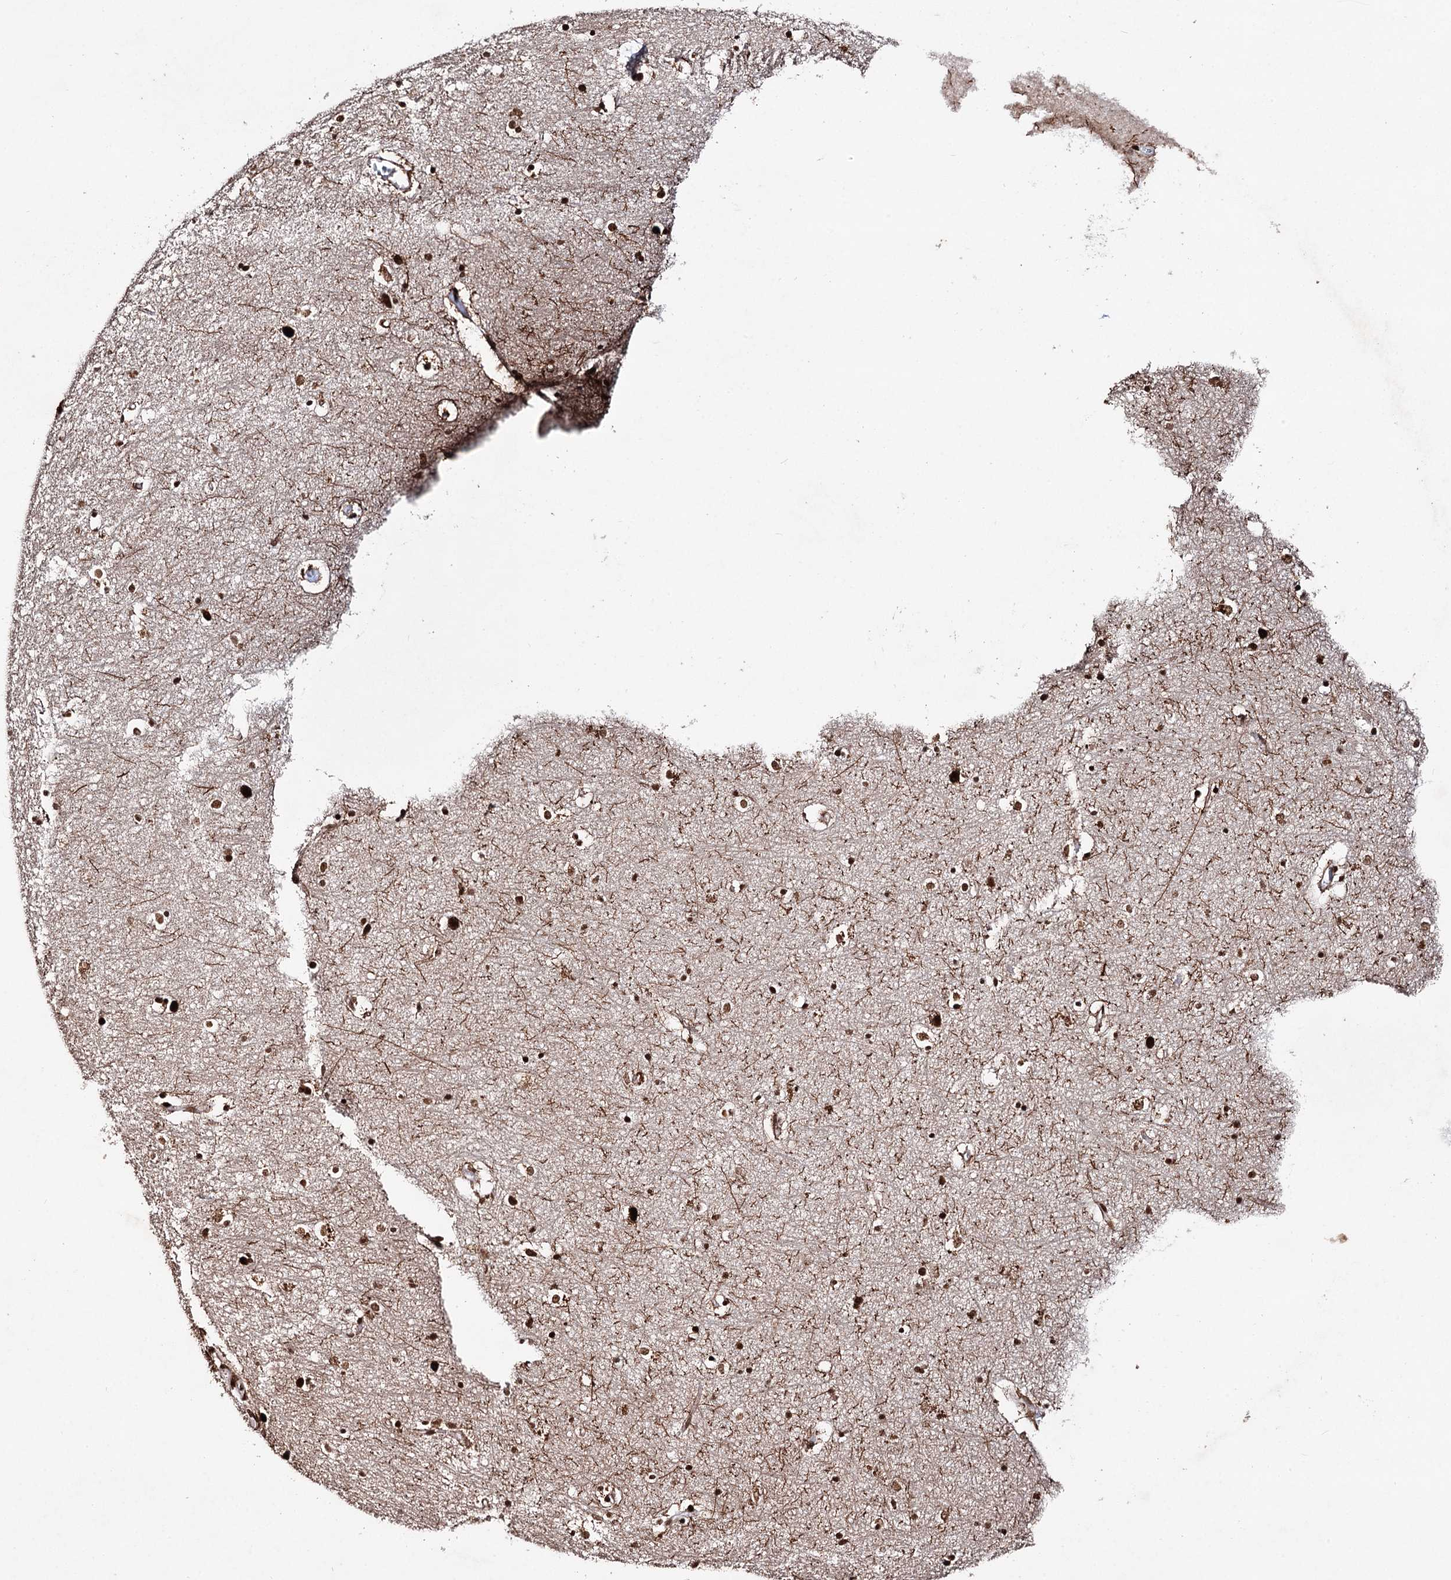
{"staining": {"intensity": "strong", "quantity": ">75%", "location": "nuclear"}, "tissue": "hippocampus", "cell_type": "Glial cells", "image_type": "normal", "snomed": [{"axis": "morphology", "description": "Normal tissue, NOS"}, {"axis": "topography", "description": "Hippocampus"}], "caption": "Immunohistochemistry (IHC) photomicrograph of unremarkable hippocampus: hippocampus stained using IHC exhibits high levels of strong protein expression localized specifically in the nuclear of glial cells, appearing as a nuclear brown color.", "gene": "MATR3", "patient": {"sex": "female", "age": 64}}